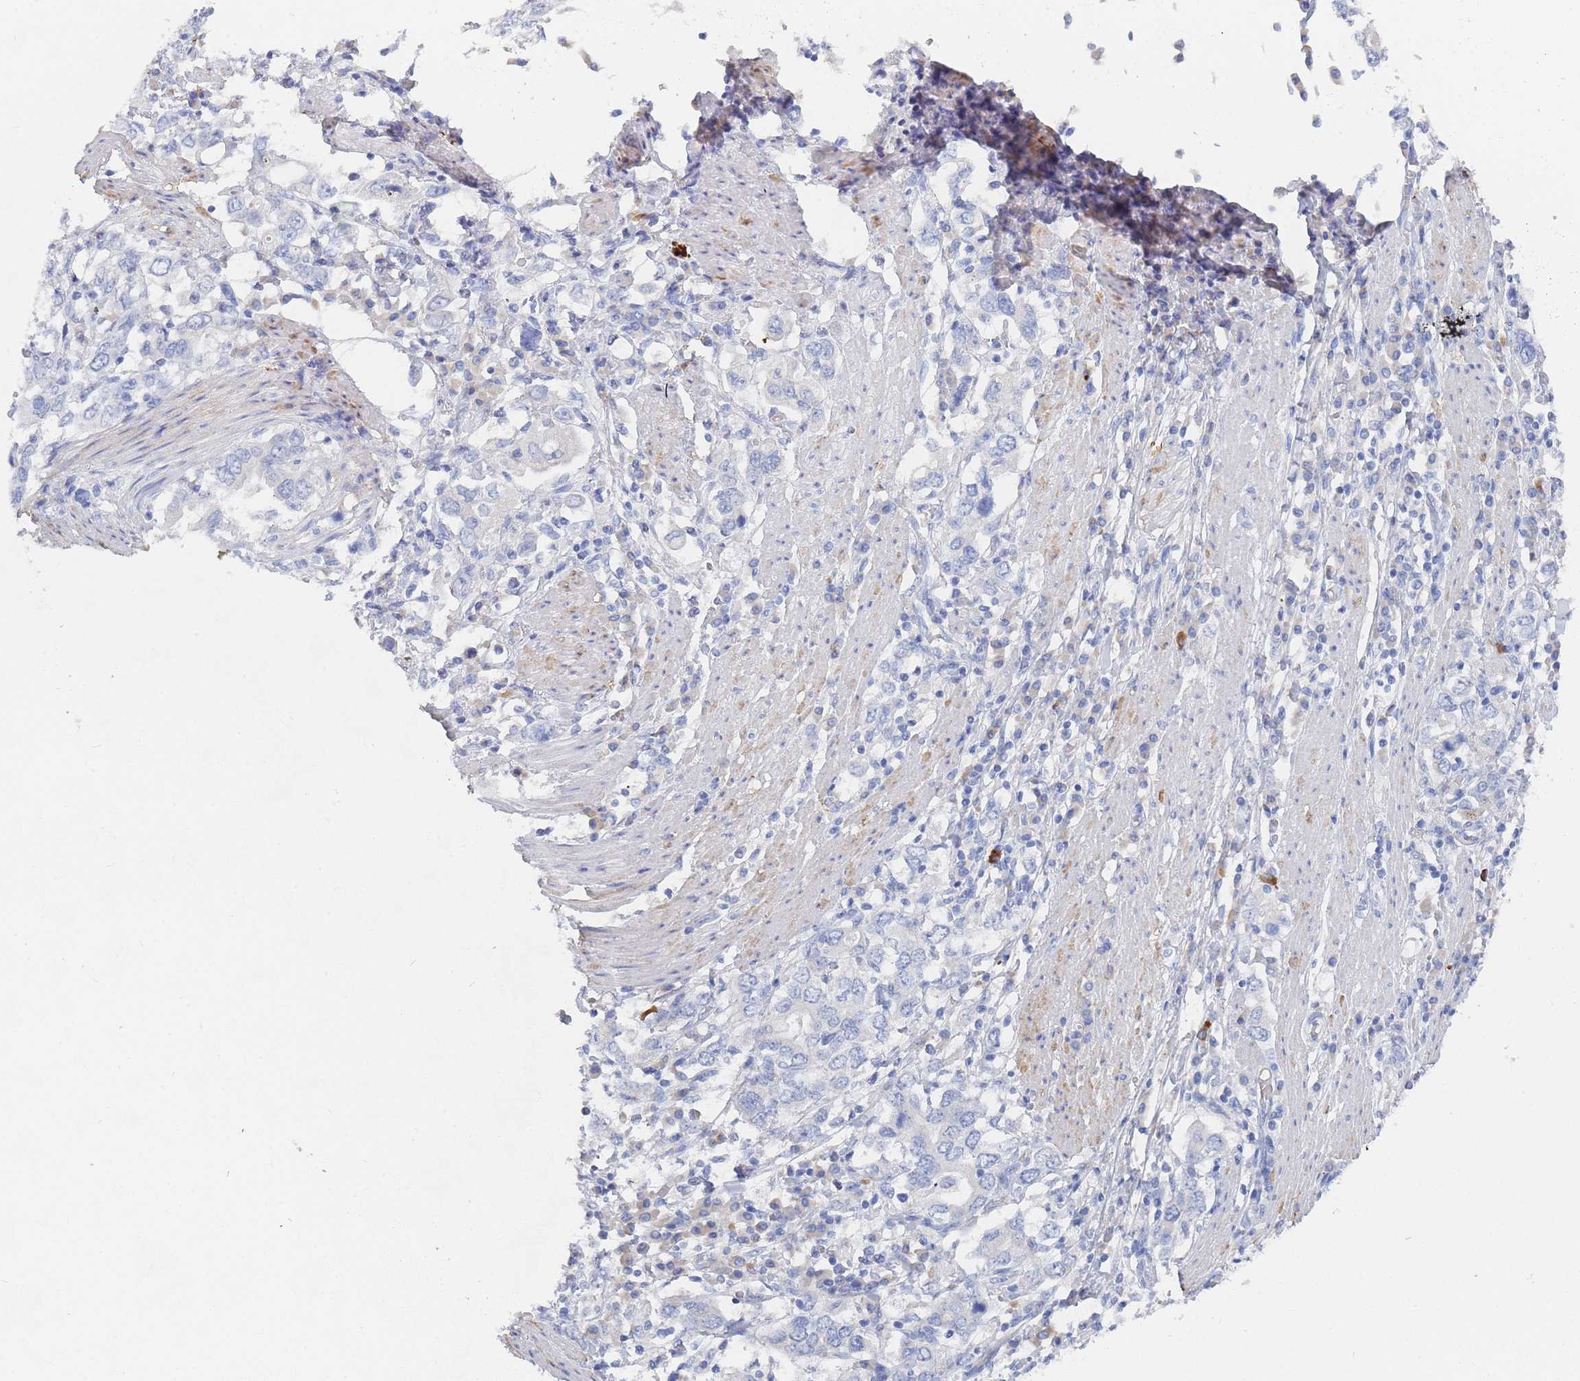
{"staining": {"intensity": "negative", "quantity": "none", "location": "none"}, "tissue": "stomach cancer", "cell_type": "Tumor cells", "image_type": "cancer", "snomed": [{"axis": "morphology", "description": "Adenocarcinoma, NOS"}, {"axis": "topography", "description": "Stomach, upper"}, {"axis": "topography", "description": "Stomach"}], "caption": "IHC of human adenocarcinoma (stomach) demonstrates no expression in tumor cells.", "gene": "SLC25A35", "patient": {"sex": "male", "age": 62}}